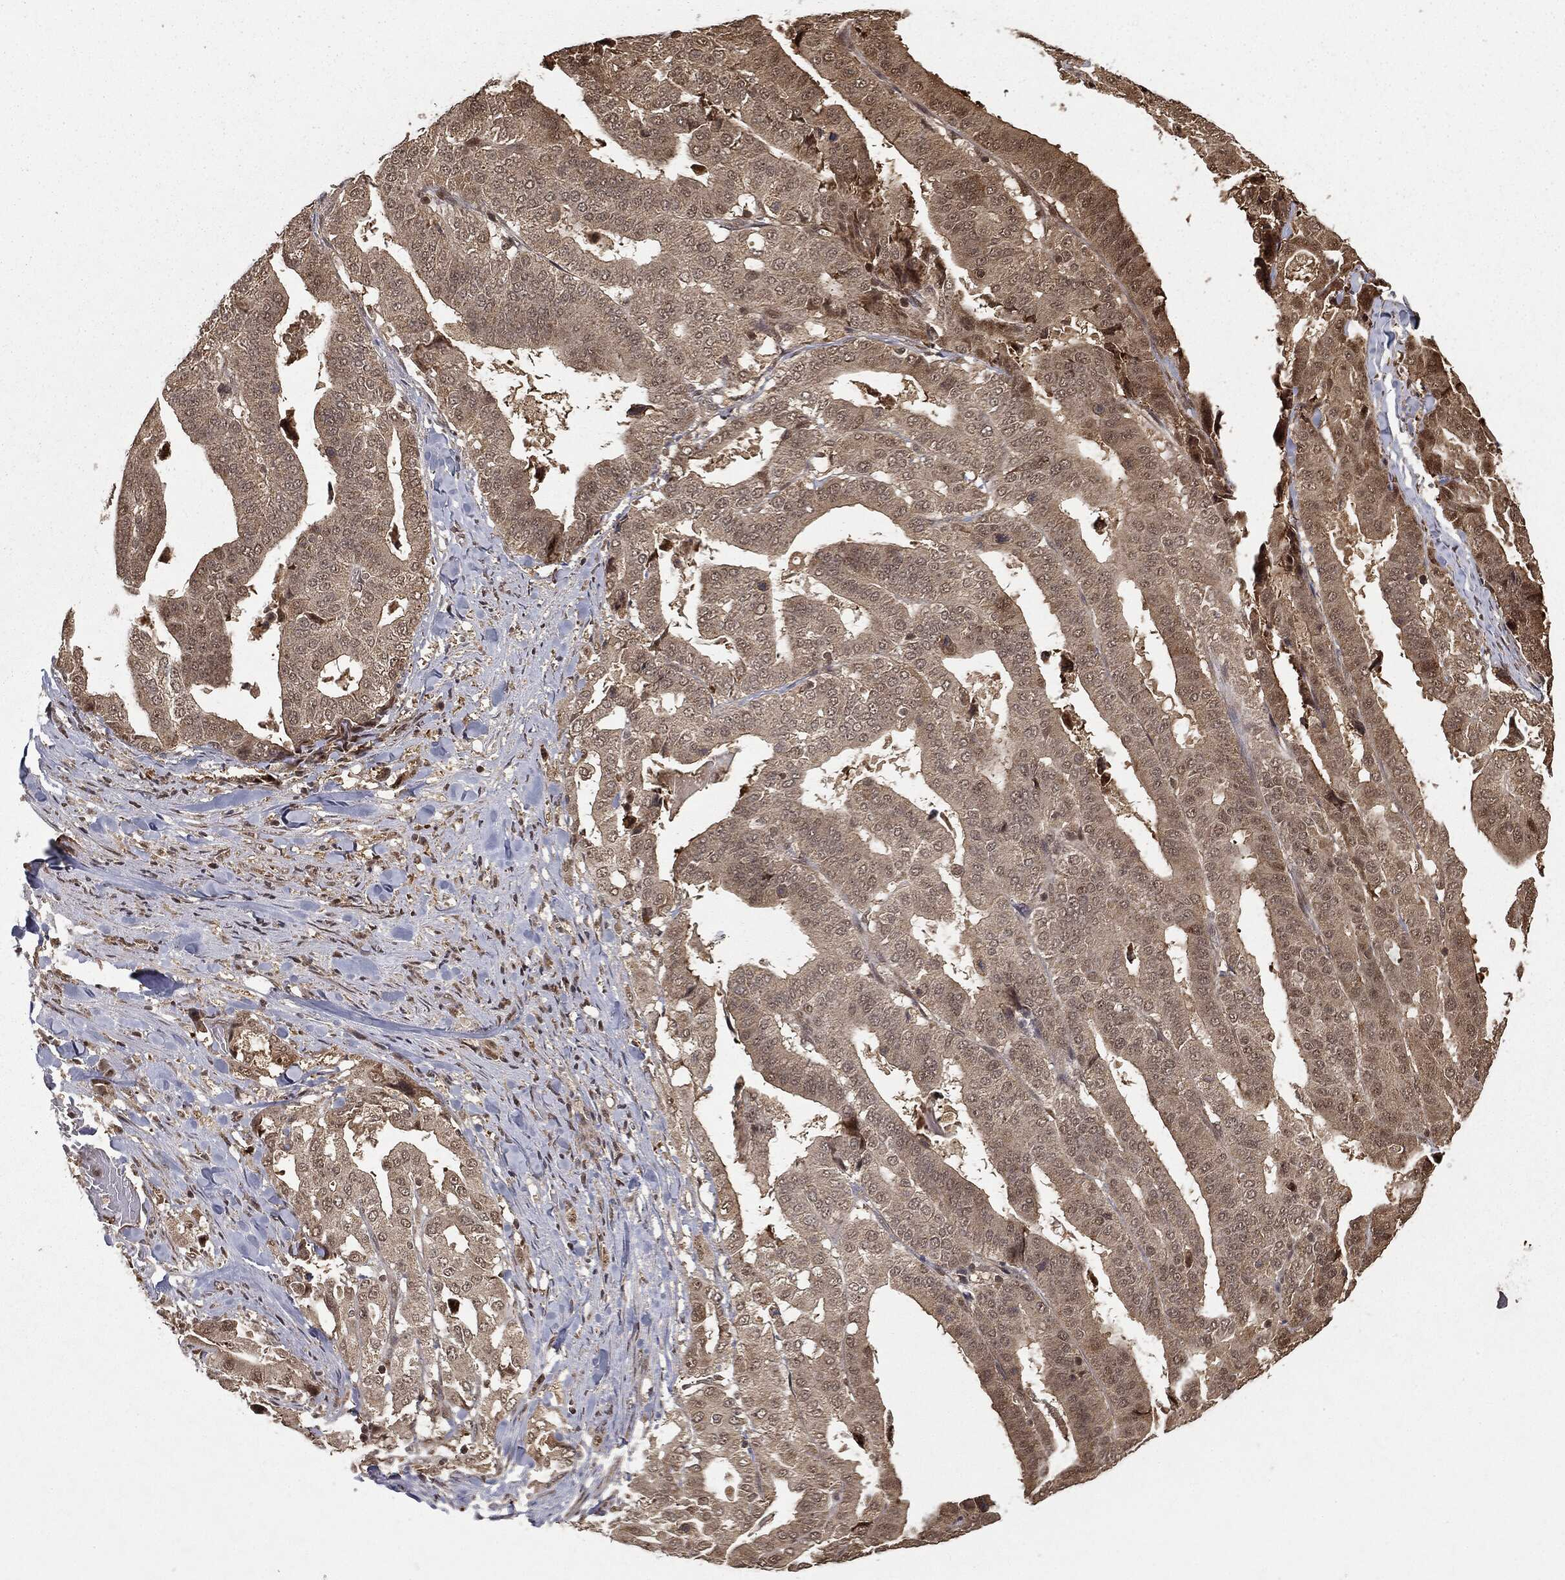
{"staining": {"intensity": "moderate", "quantity": "25%-75%", "location": "cytoplasmic/membranous"}, "tissue": "stomach cancer", "cell_type": "Tumor cells", "image_type": "cancer", "snomed": [{"axis": "morphology", "description": "Adenocarcinoma, NOS"}, {"axis": "topography", "description": "Stomach"}], "caption": "The immunohistochemical stain shows moderate cytoplasmic/membranous staining in tumor cells of stomach cancer (adenocarcinoma) tissue.", "gene": "ZNHIT6", "patient": {"sex": "male", "age": 48}}